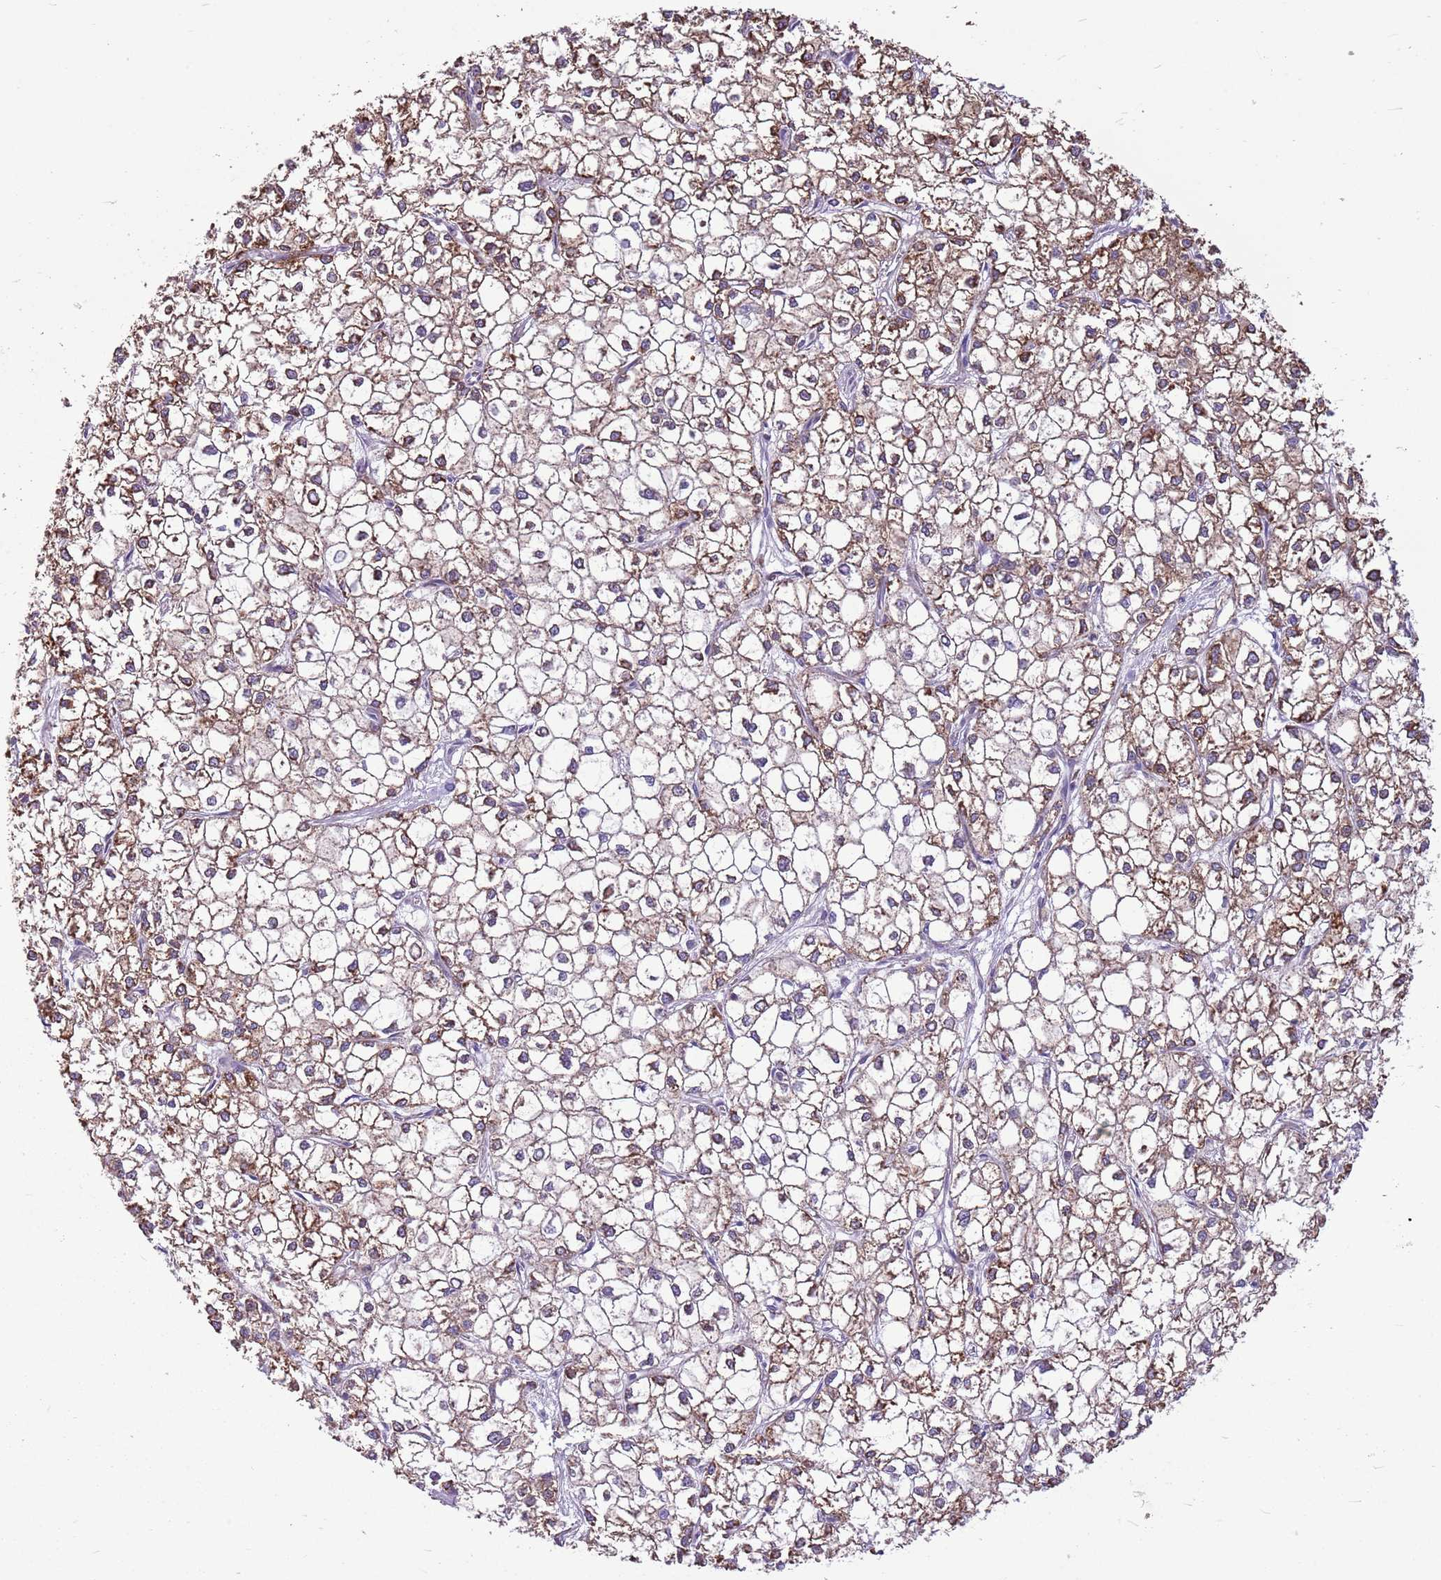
{"staining": {"intensity": "moderate", "quantity": ">75%", "location": "cytoplasmic/membranous"}, "tissue": "liver cancer", "cell_type": "Tumor cells", "image_type": "cancer", "snomed": [{"axis": "morphology", "description": "Carcinoma, Hepatocellular, NOS"}, {"axis": "topography", "description": "Liver"}], "caption": "IHC photomicrograph of neoplastic tissue: human liver hepatocellular carcinoma stained using IHC exhibits medium levels of moderate protein expression localized specifically in the cytoplasmic/membranous of tumor cells, appearing as a cytoplasmic/membranous brown color.", "gene": "KCTD19", "patient": {"sex": "female", "age": 43}}